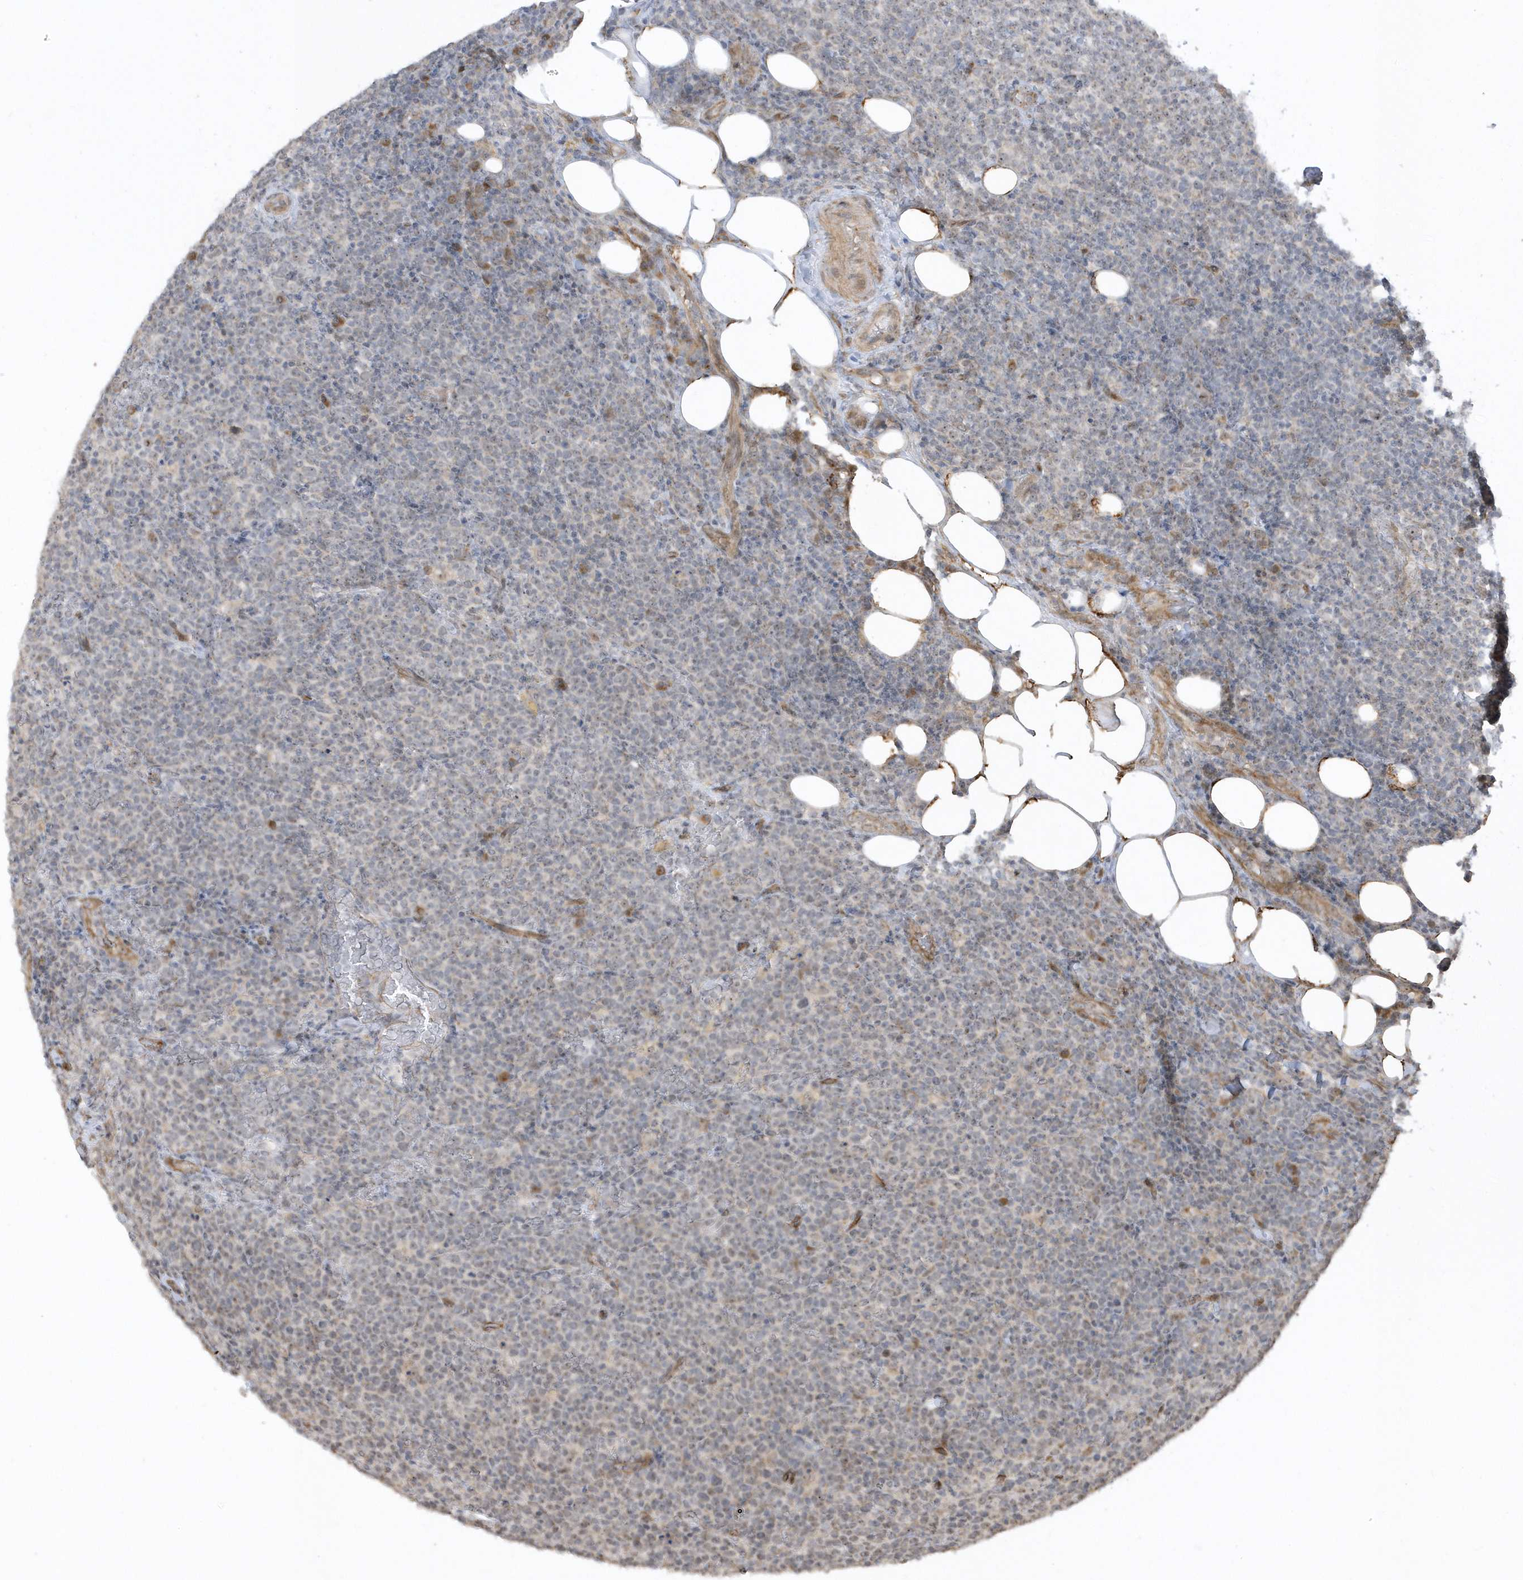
{"staining": {"intensity": "negative", "quantity": "none", "location": "none"}, "tissue": "lymphoma", "cell_type": "Tumor cells", "image_type": "cancer", "snomed": [{"axis": "morphology", "description": "Malignant lymphoma, non-Hodgkin's type, High grade"}, {"axis": "topography", "description": "Lymph node"}], "caption": "Malignant lymphoma, non-Hodgkin's type (high-grade) was stained to show a protein in brown. There is no significant expression in tumor cells.", "gene": "ECM2", "patient": {"sex": "male", "age": 61}}